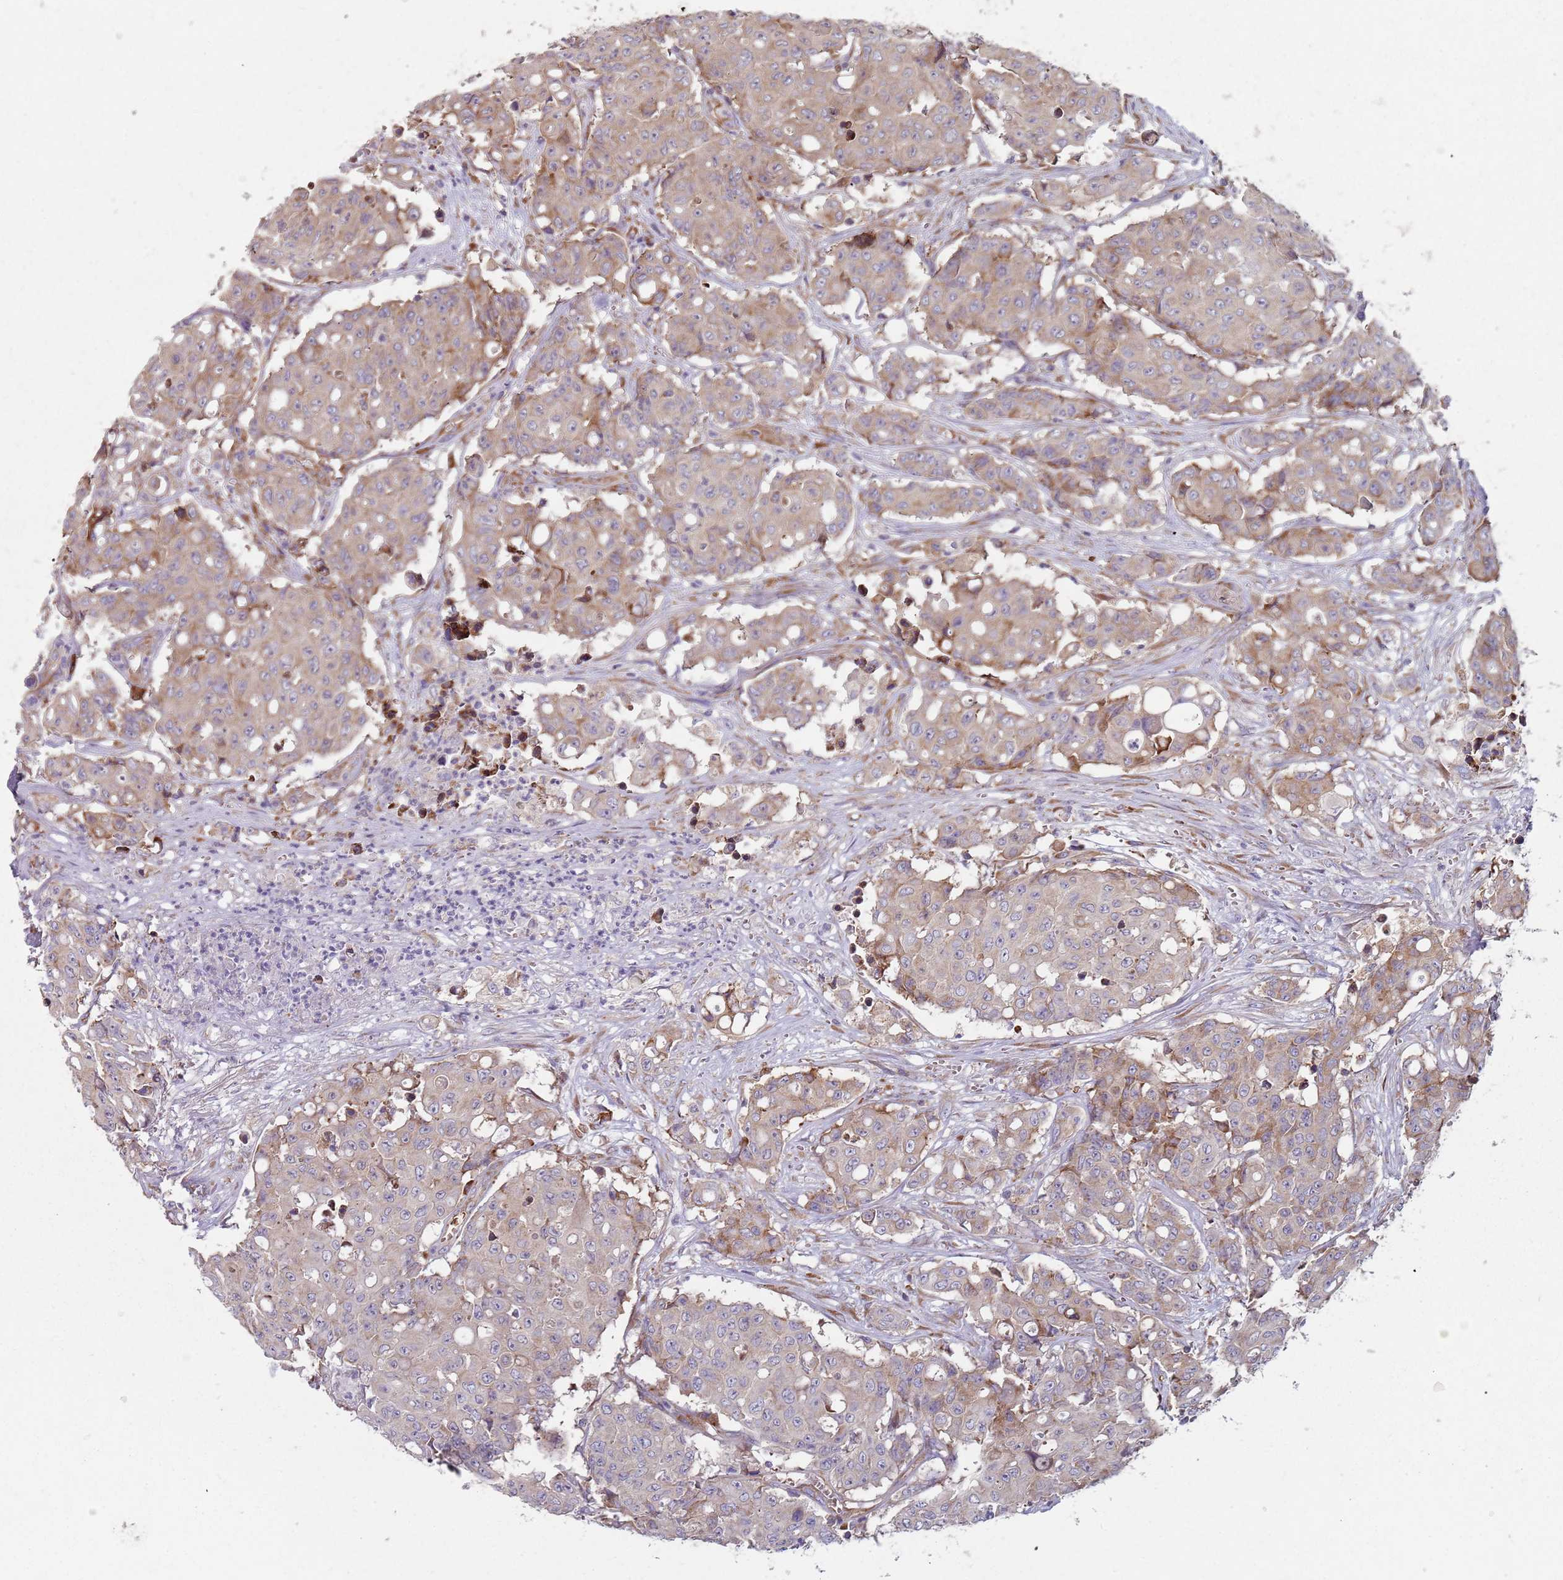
{"staining": {"intensity": "negative", "quantity": "none", "location": "none"}, "tissue": "colorectal cancer", "cell_type": "Tumor cells", "image_type": "cancer", "snomed": [{"axis": "morphology", "description": "Adenocarcinoma, NOS"}, {"axis": "topography", "description": "Colon"}], "caption": "Human colorectal cancer stained for a protein using immunohistochemistry (IHC) displays no staining in tumor cells.", "gene": "SPATA2", "patient": {"sex": "male", "age": 51}}